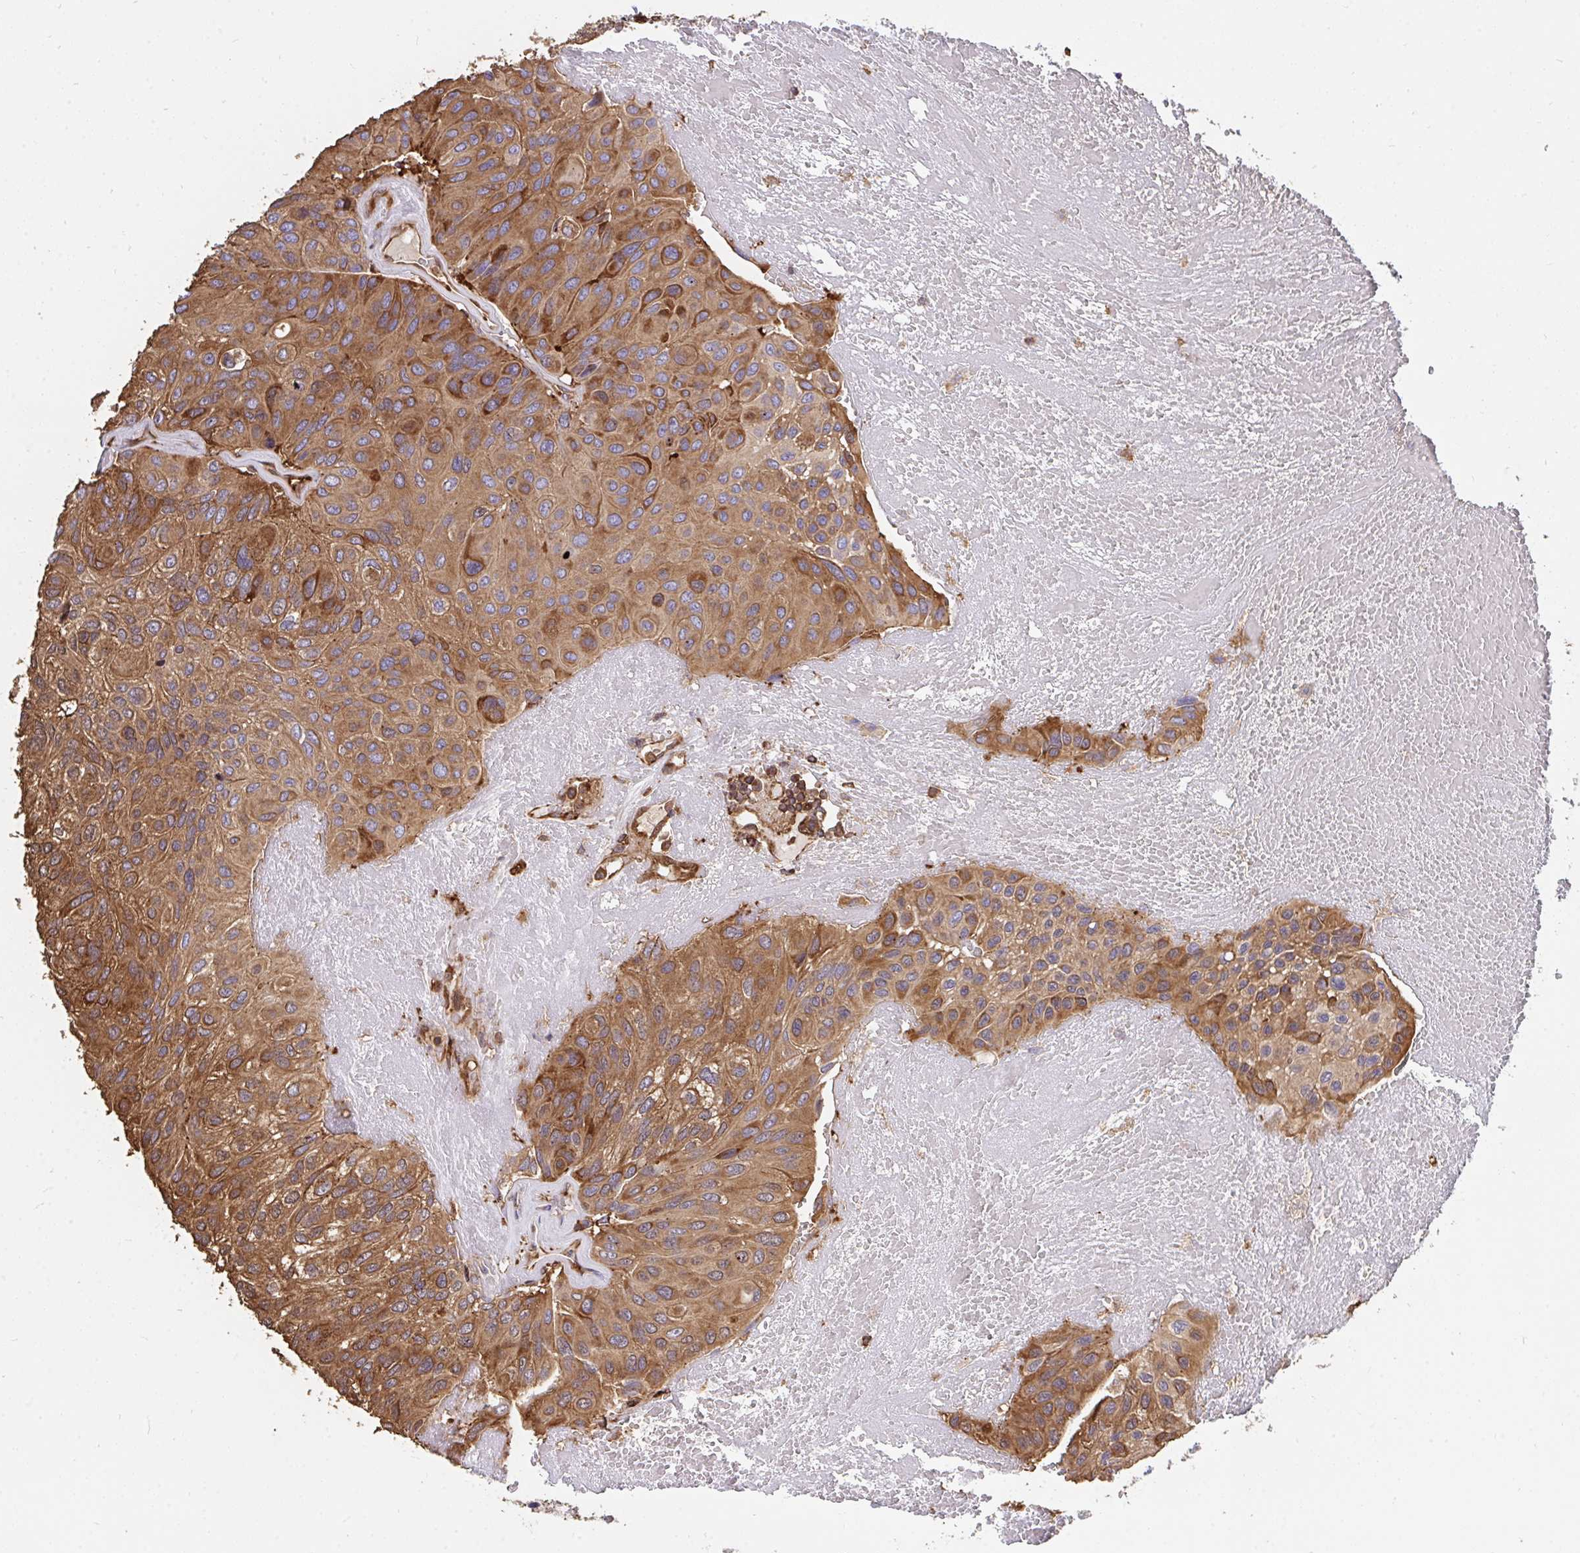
{"staining": {"intensity": "moderate", "quantity": ">75%", "location": "cytoplasmic/membranous"}, "tissue": "urothelial cancer", "cell_type": "Tumor cells", "image_type": "cancer", "snomed": [{"axis": "morphology", "description": "Urothelial carcinoma, High grade"}, {"axis": "topography", "description": "Urinary bladder"}], "caption": "Tumor cells demonstrate medium levels of moderate cytoplasmic/membranous staining in approximately >75% of cells in urothelial cancer.", "gene": "CFL1", "patient": {"sex": "male", "age": 66}}